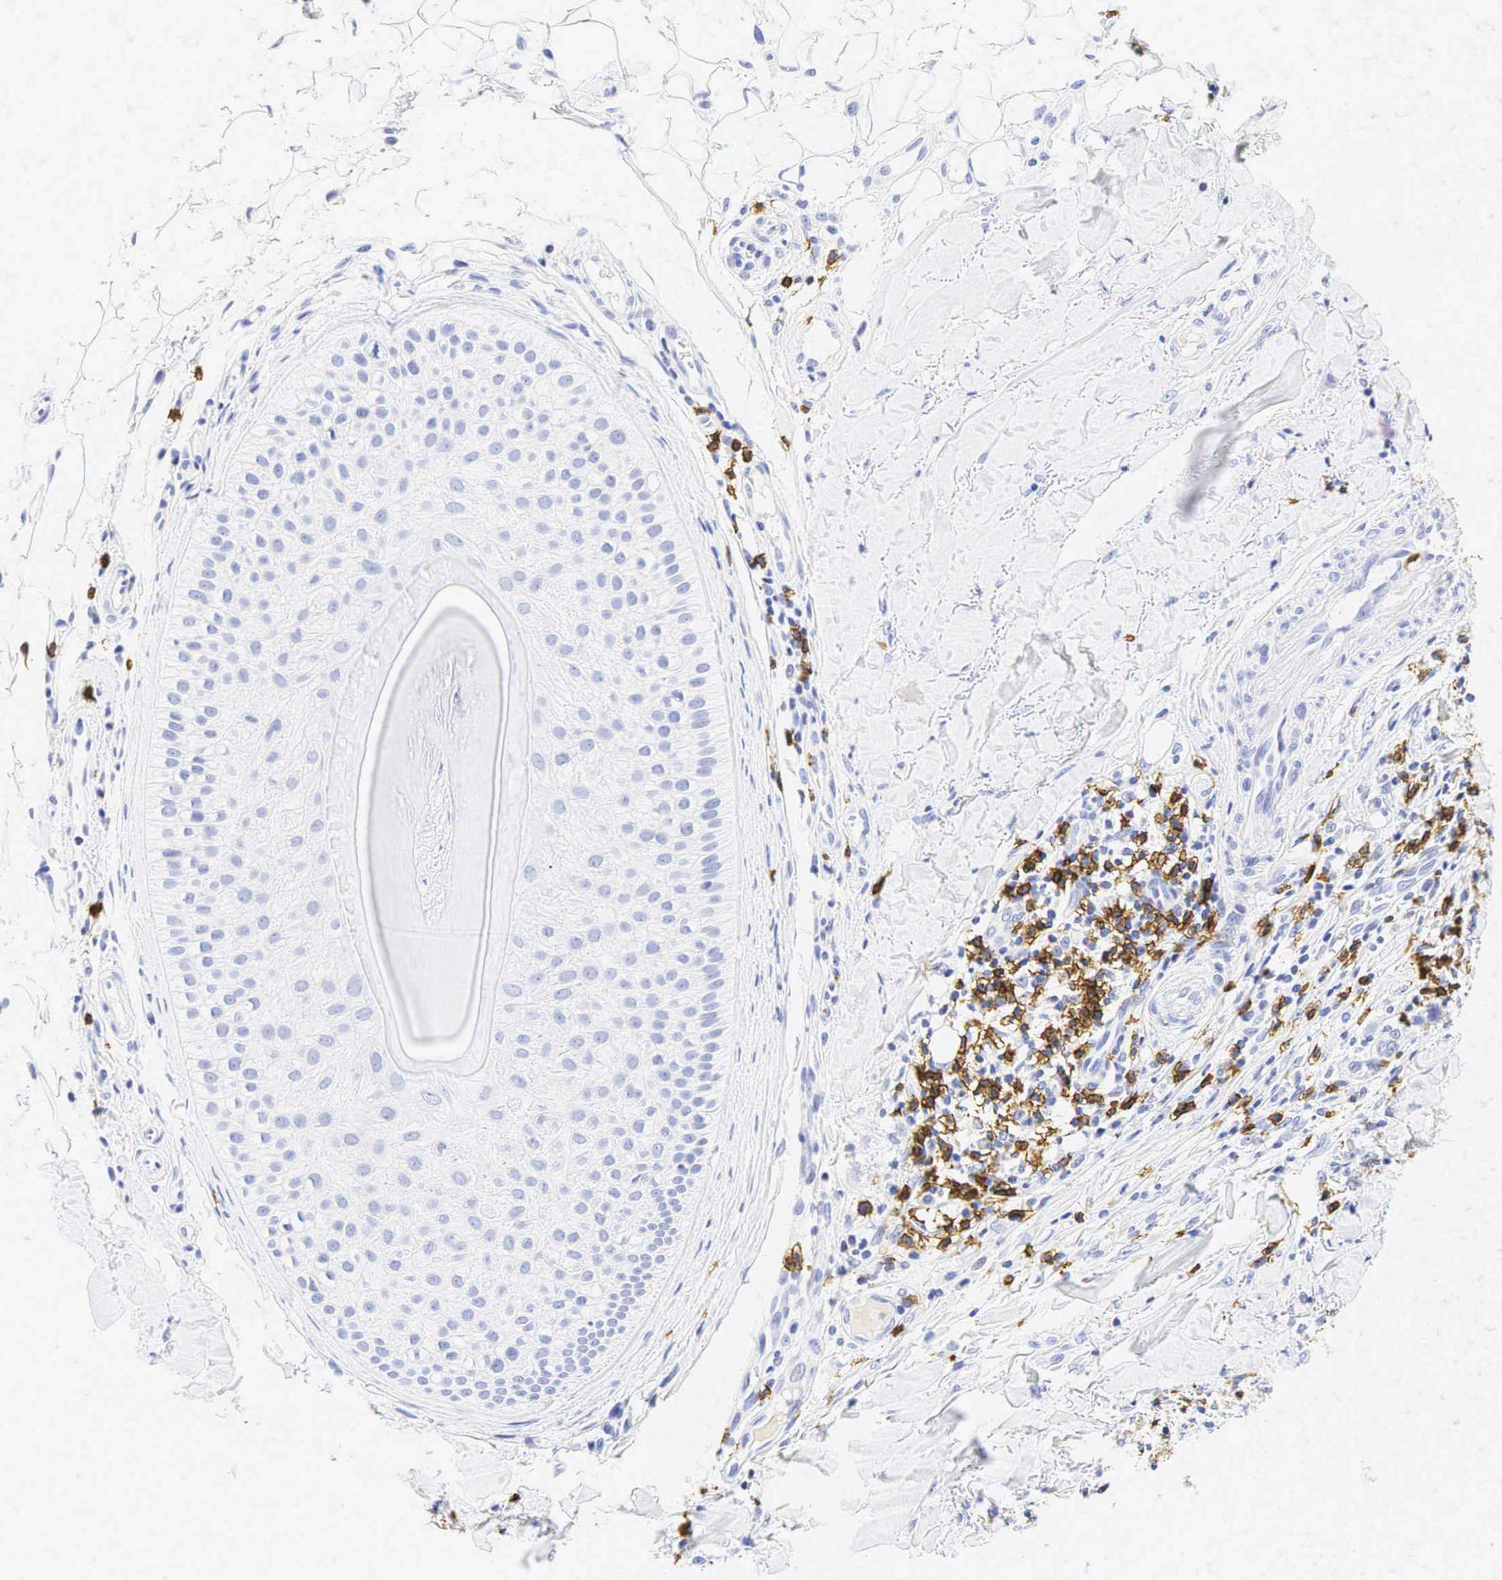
{"staining": {"intensity": "negative", "quantity": "none", "location": "none"}, "tissue": "skin cancer", "cell_type": "Tumor cells", "image_type": "cancer", "snomed": [{"axis": "morphology", "description": "Squamous cell carcinoma, NOS"}, {"axis": "topography", "description": "Skin"}], "caption": "Immunohistochemistry (IHC) of human skin squamous cell carcinoma exhibits no staining in tumor cells. The staining was performed using DAB to visualize the protein expression in brown, while the nuclei were stained in blue with hematoxylin (Magnification: 20x).", "gene": "CD8A", "patient": {"sex": "male", "age": 77}}